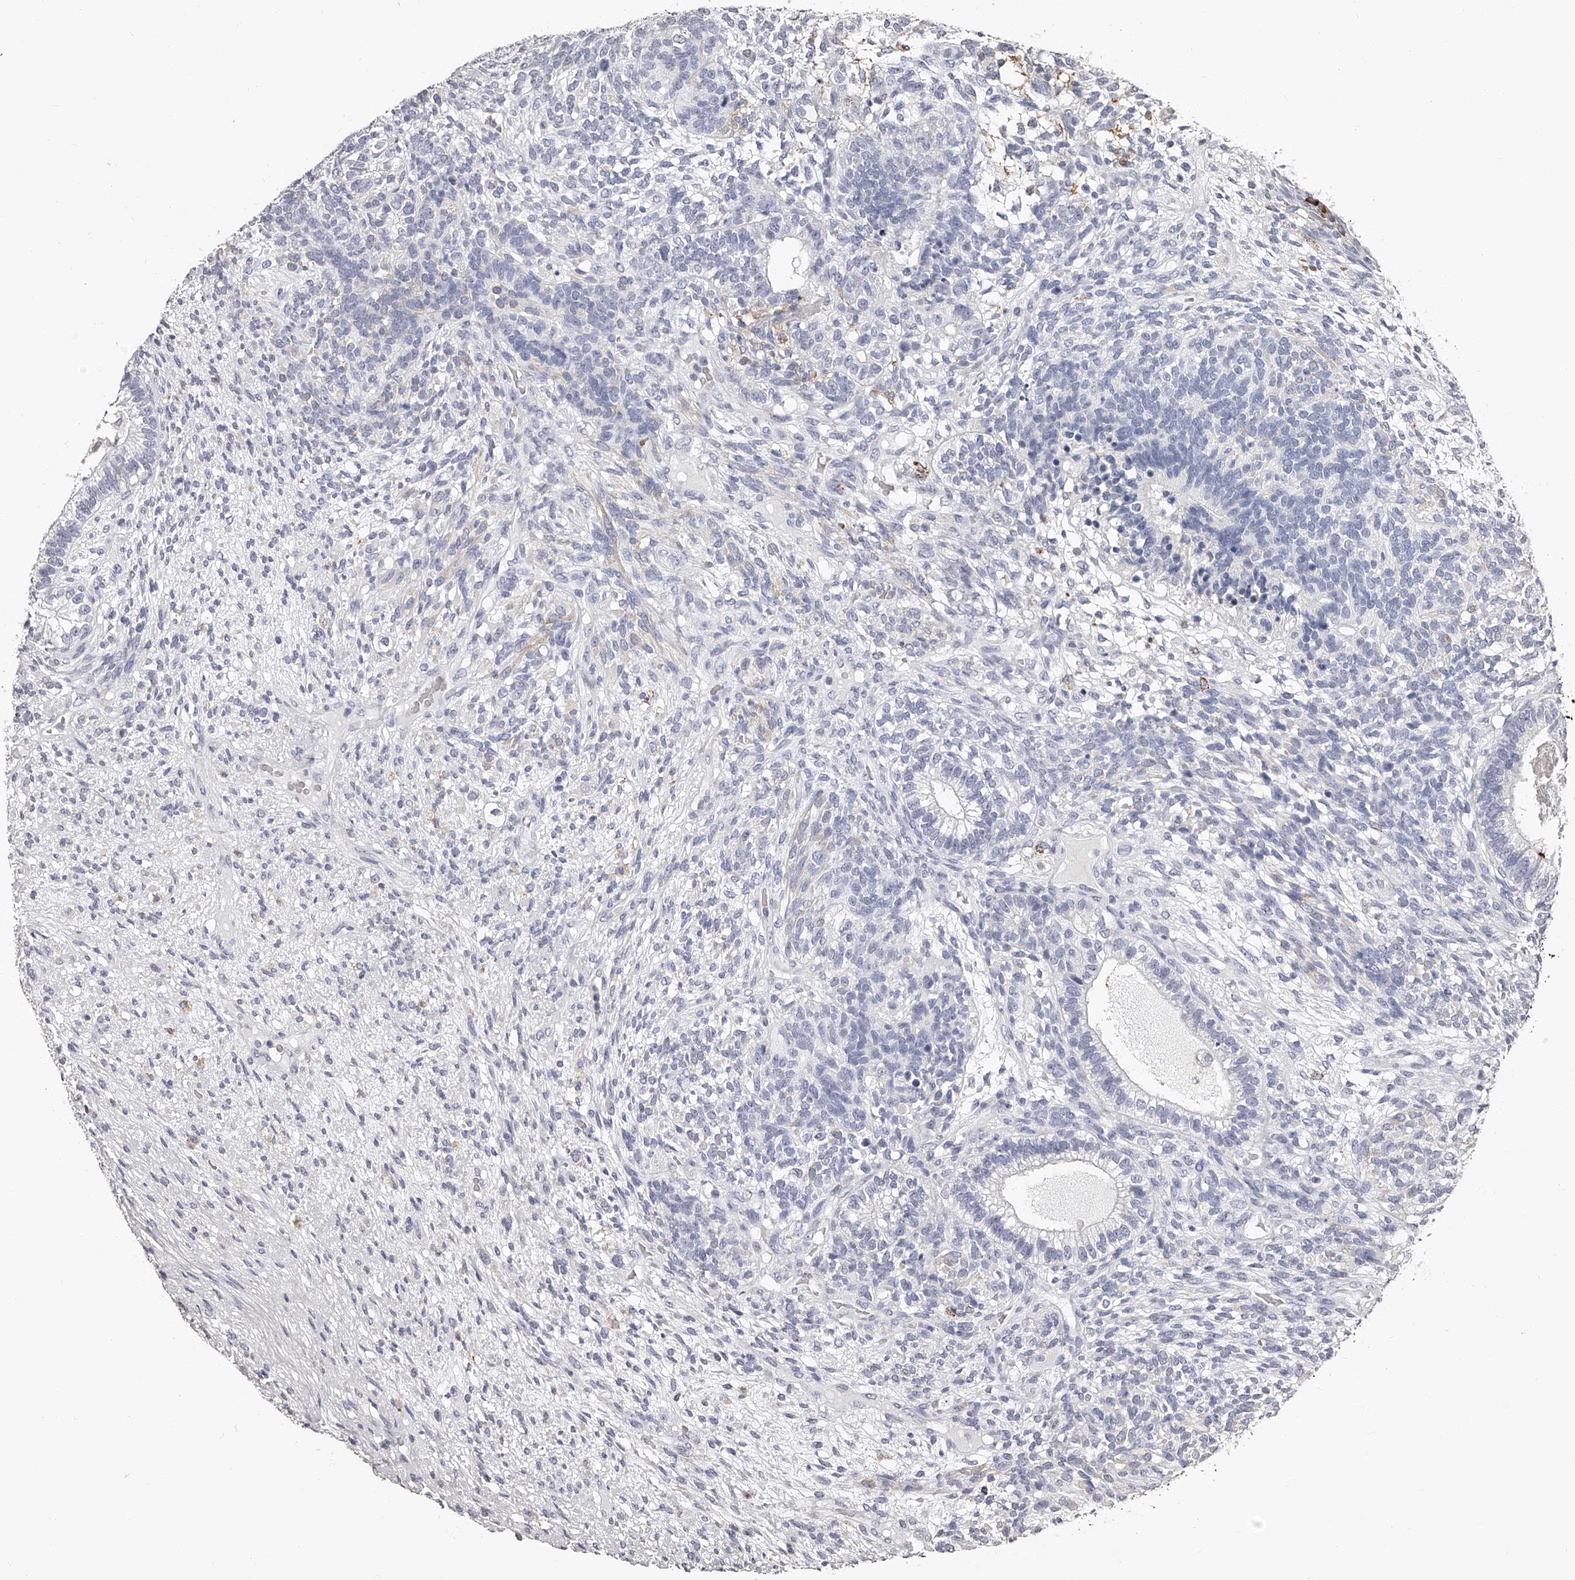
{"staining": {"intensity": "negative", "quantity": "none", "location": "none"}, "tissue": "testis cancer", "cell_type": "Tumor cells", "image_type": "cancer", "snomed": [{"axis": "morphology", "description": "Seminoma, NOS"}, {"axis": "morphology", "description": "Carcinoma, Embryonal, NOS"}, {"axis": "topography", "description": "Testis"}], "caption": "High power microscopy photomicrograph of an IHC image of seminoma (testis), revealing no significant expression in tumor cells. (Stains: DAB (3,3'-diaminobenzidine) immunohistochemistry with hematoxylin counter stain, Microscopy: brightfield microscopy at high magnification).", "gene": "PACSIN1", "patient": {"sex": "male", "age": 28}}